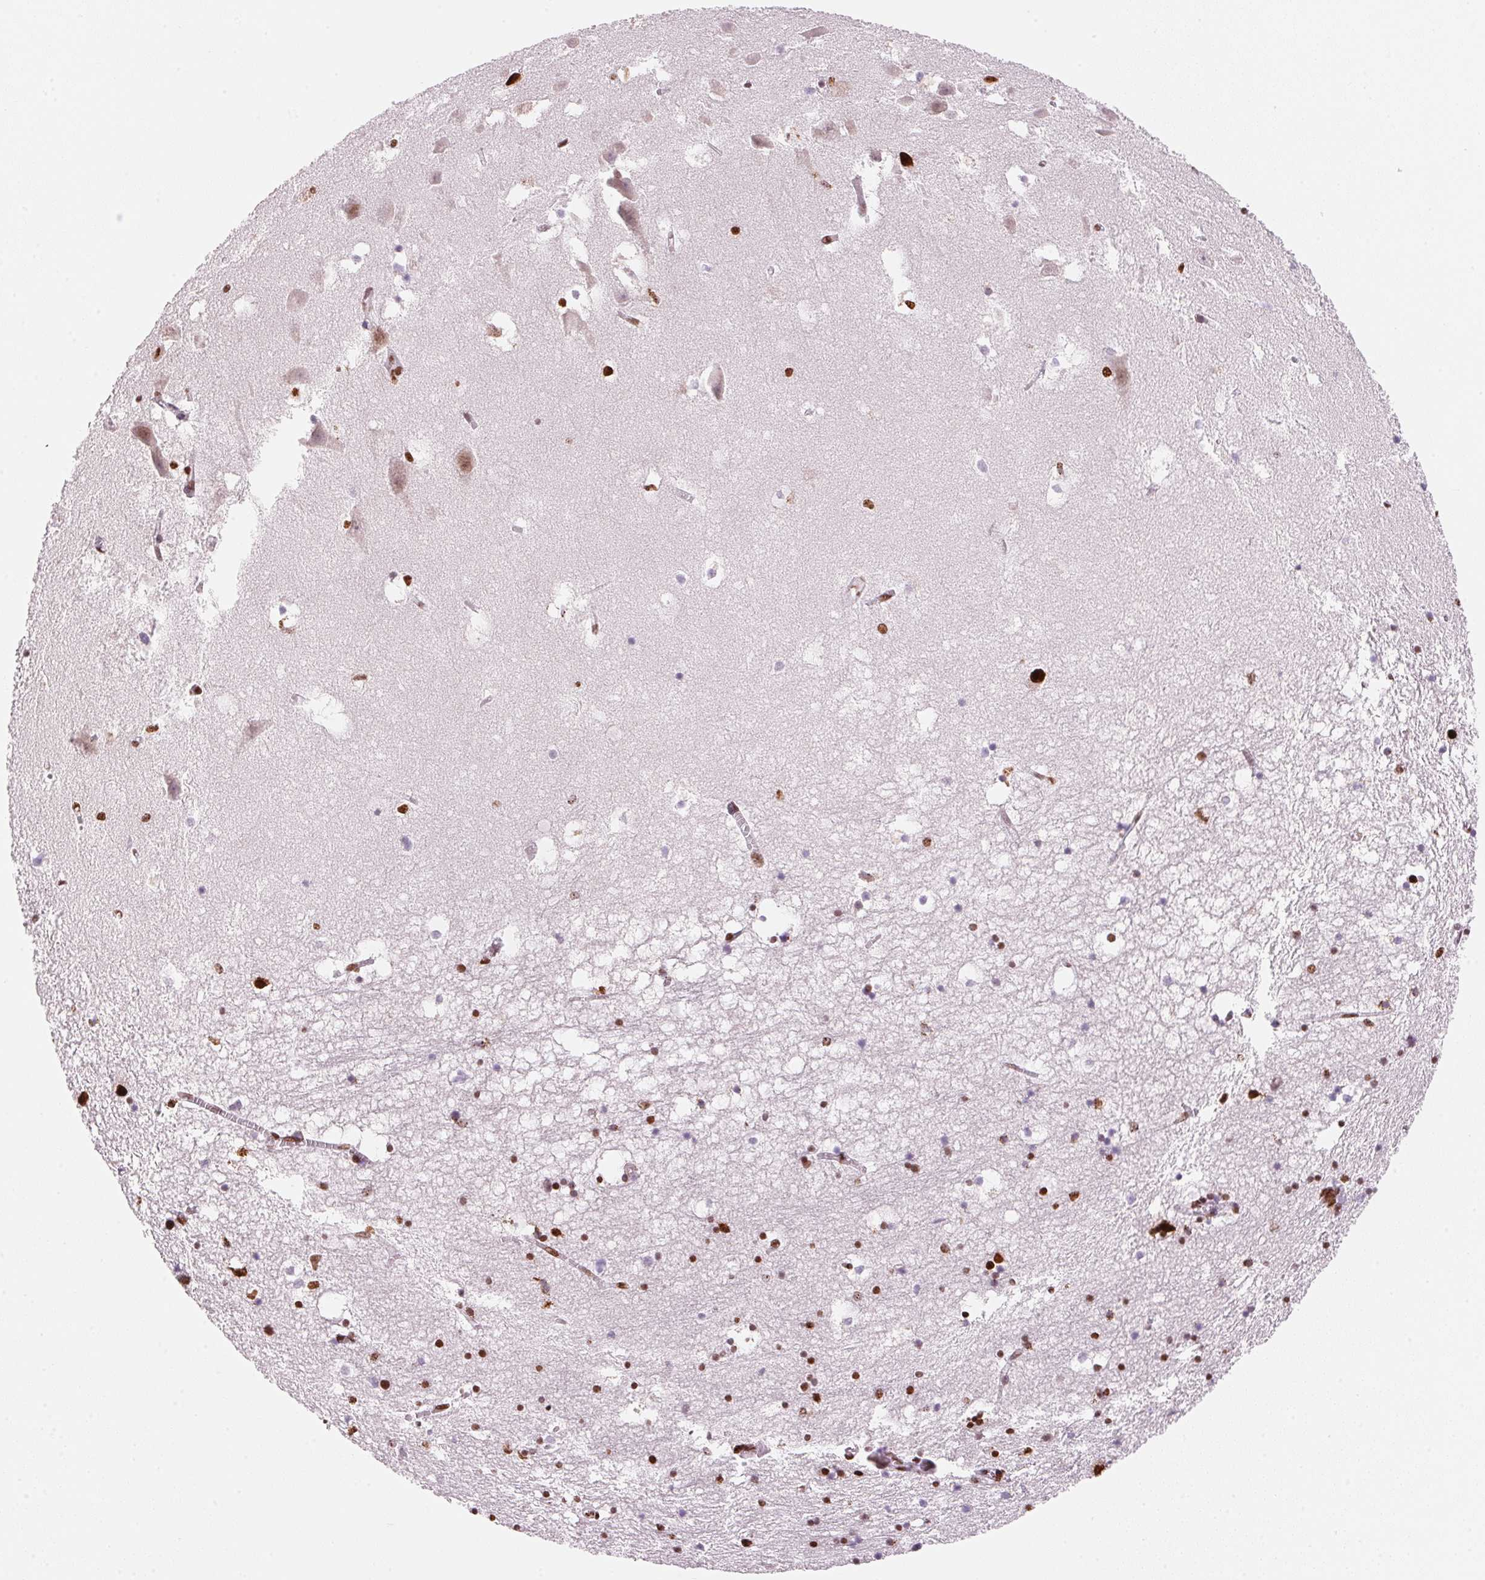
{"staining": {"intensity": "strong", "quantity": "25%-75%", "location": "nuclear"}, "tissue": "hippocampus", "cell_type": "Glial cells", "image_type": "normal", "snomed": [{"axis": "morphology", "description": "Normal tissue, NOS"}, {"axis": "topography", "description": "Hippocampus"}], "caption": "Immunohistochemical staining of normal human hippocampus reveals 25%-75% levels of strong nuclear protein positivity in about 25%-75% of glial cells. (IHC, brightfield microscopy, high magnification).", "gene": "NXF1", "patient": {"sex": "male", "age": 58}}